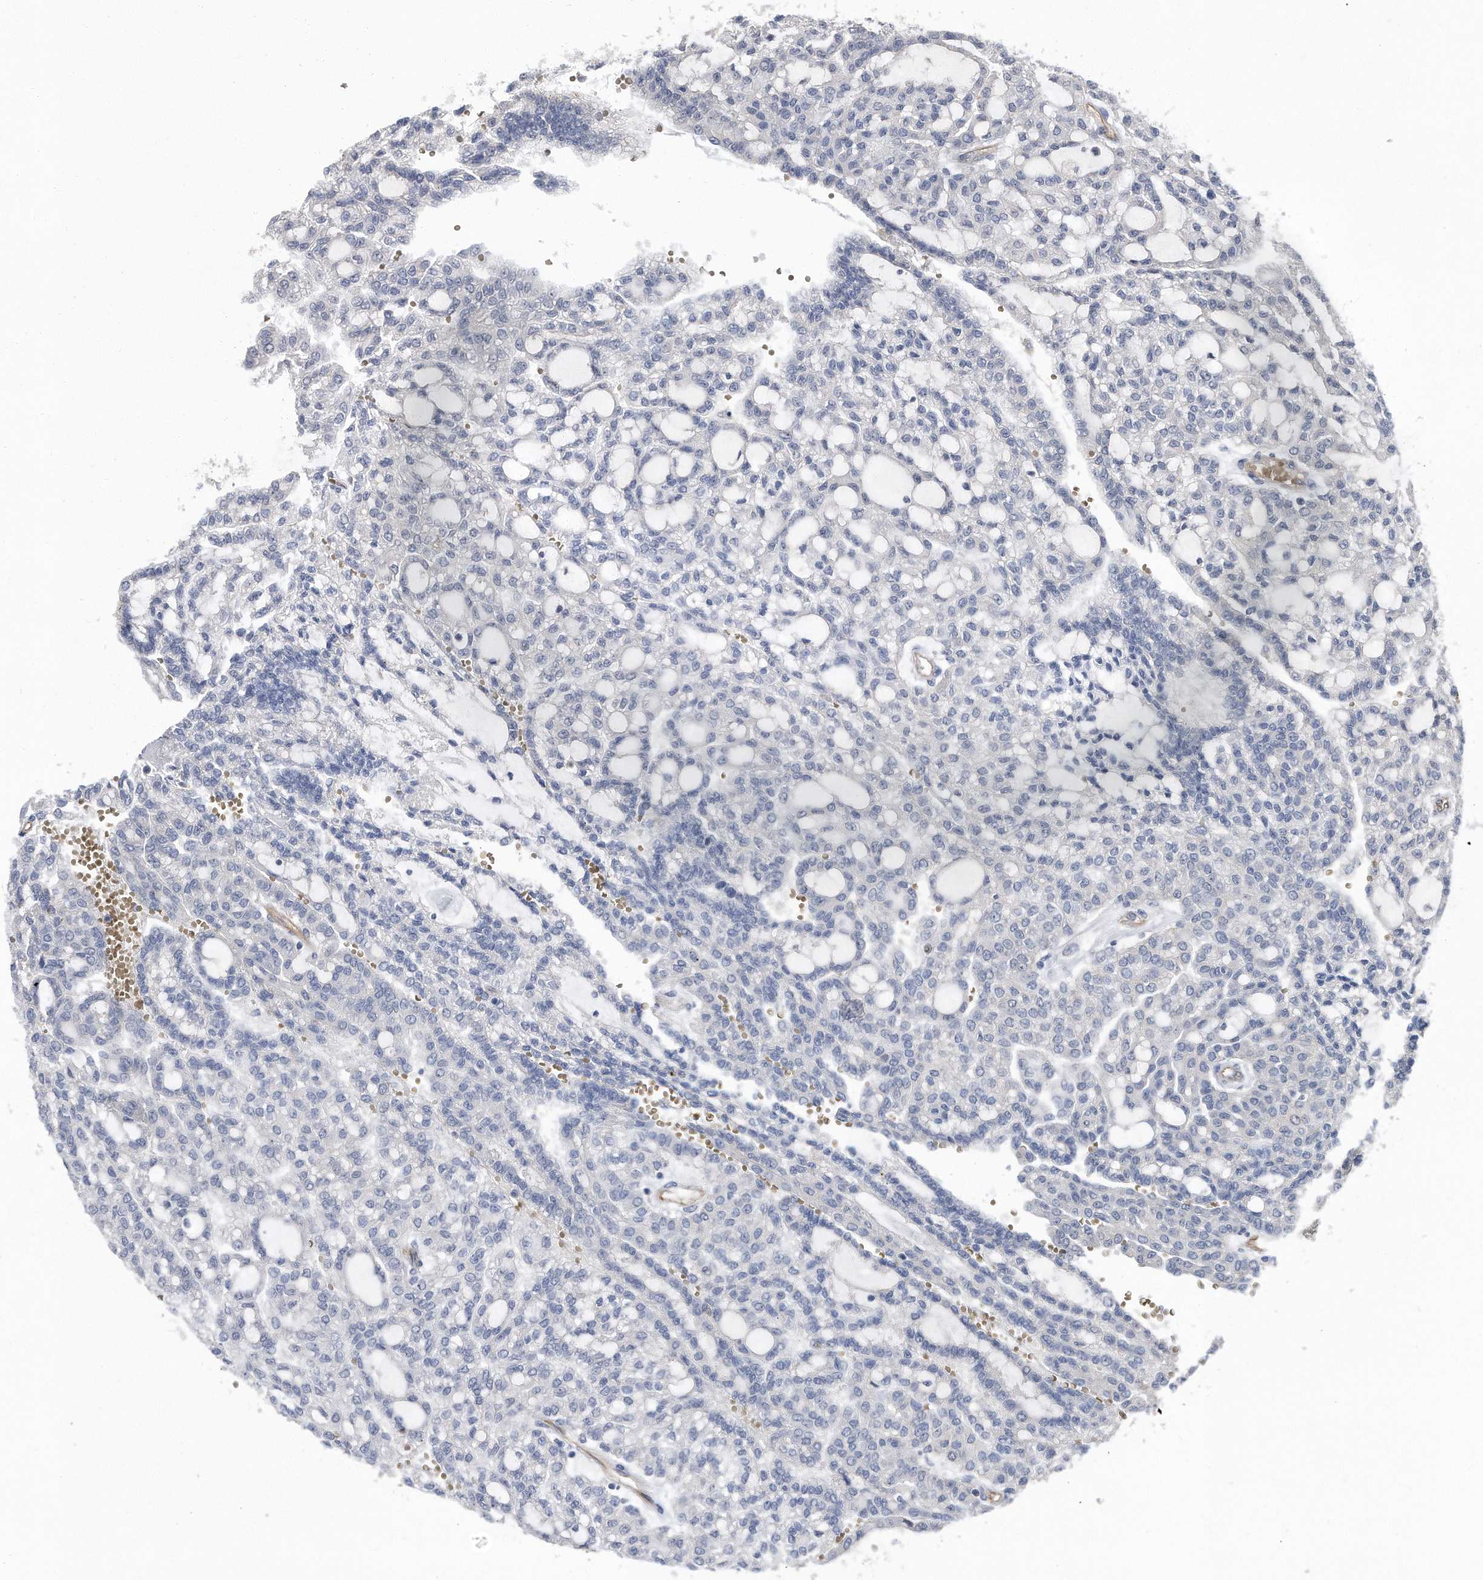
{"staining": {"intensity": "negative", "quantity": "none", "location": "none"}, "tissue": "renal cancer", "cell_type": "Tumor cells", "image_type": "cancer", "snomed": [{"axis": "morphology", "description": "Adenocarcinoma, NOS"}, {"axis": "topography", "description": "Kidney"}], "caption": "The immunohistochemistry (IHC) image has no significant expression in tumor cells of adenocarcinoma (renal) tissue. The staining was performed using DAB to visualize the protein expression in brown, while the nuclei were stained in blue with hematoxylin (Magnification: 20x).", "gene": "GPC1", "patient": {"sex": "male", "age": 63}}